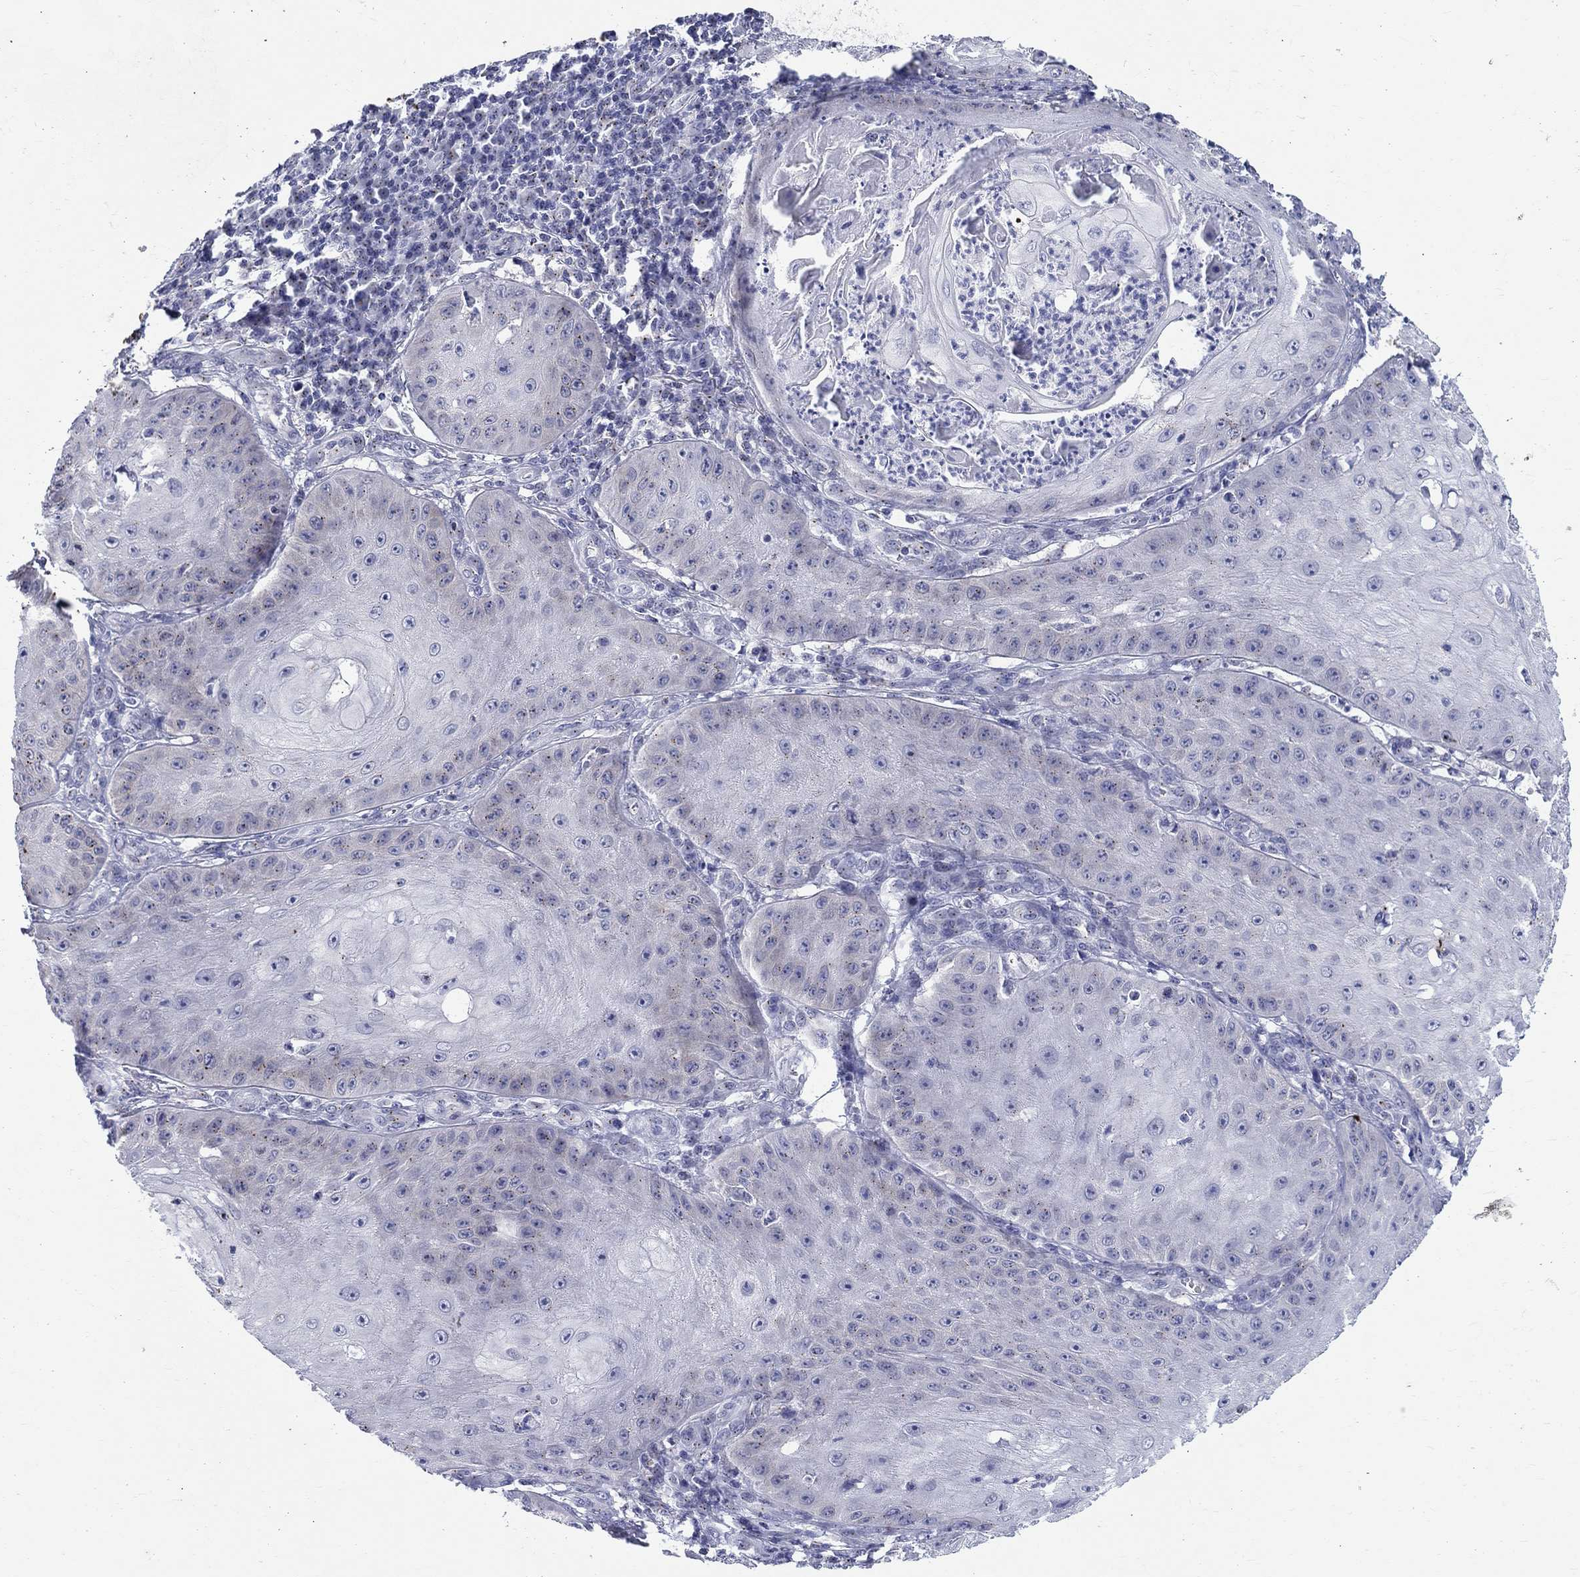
{"staining": {"intensity": "negative", "quantity": "none", "location": "none"}, "tissue": "skin cancer", "cell_type": "Tumor cells", "image_type": "cancer", "snomed": [{"axis": "morphology", "description": "Squamous cell carcinoma, NOS"}, {"axis": "topography", "description": "Skin"}], "caption": "Image shows no significant protein positivity in tumor cells of skin cancer (squamous cell carcinoma).", "gene": "CEP43", "patient": {"sex": "male", "age": 70}}